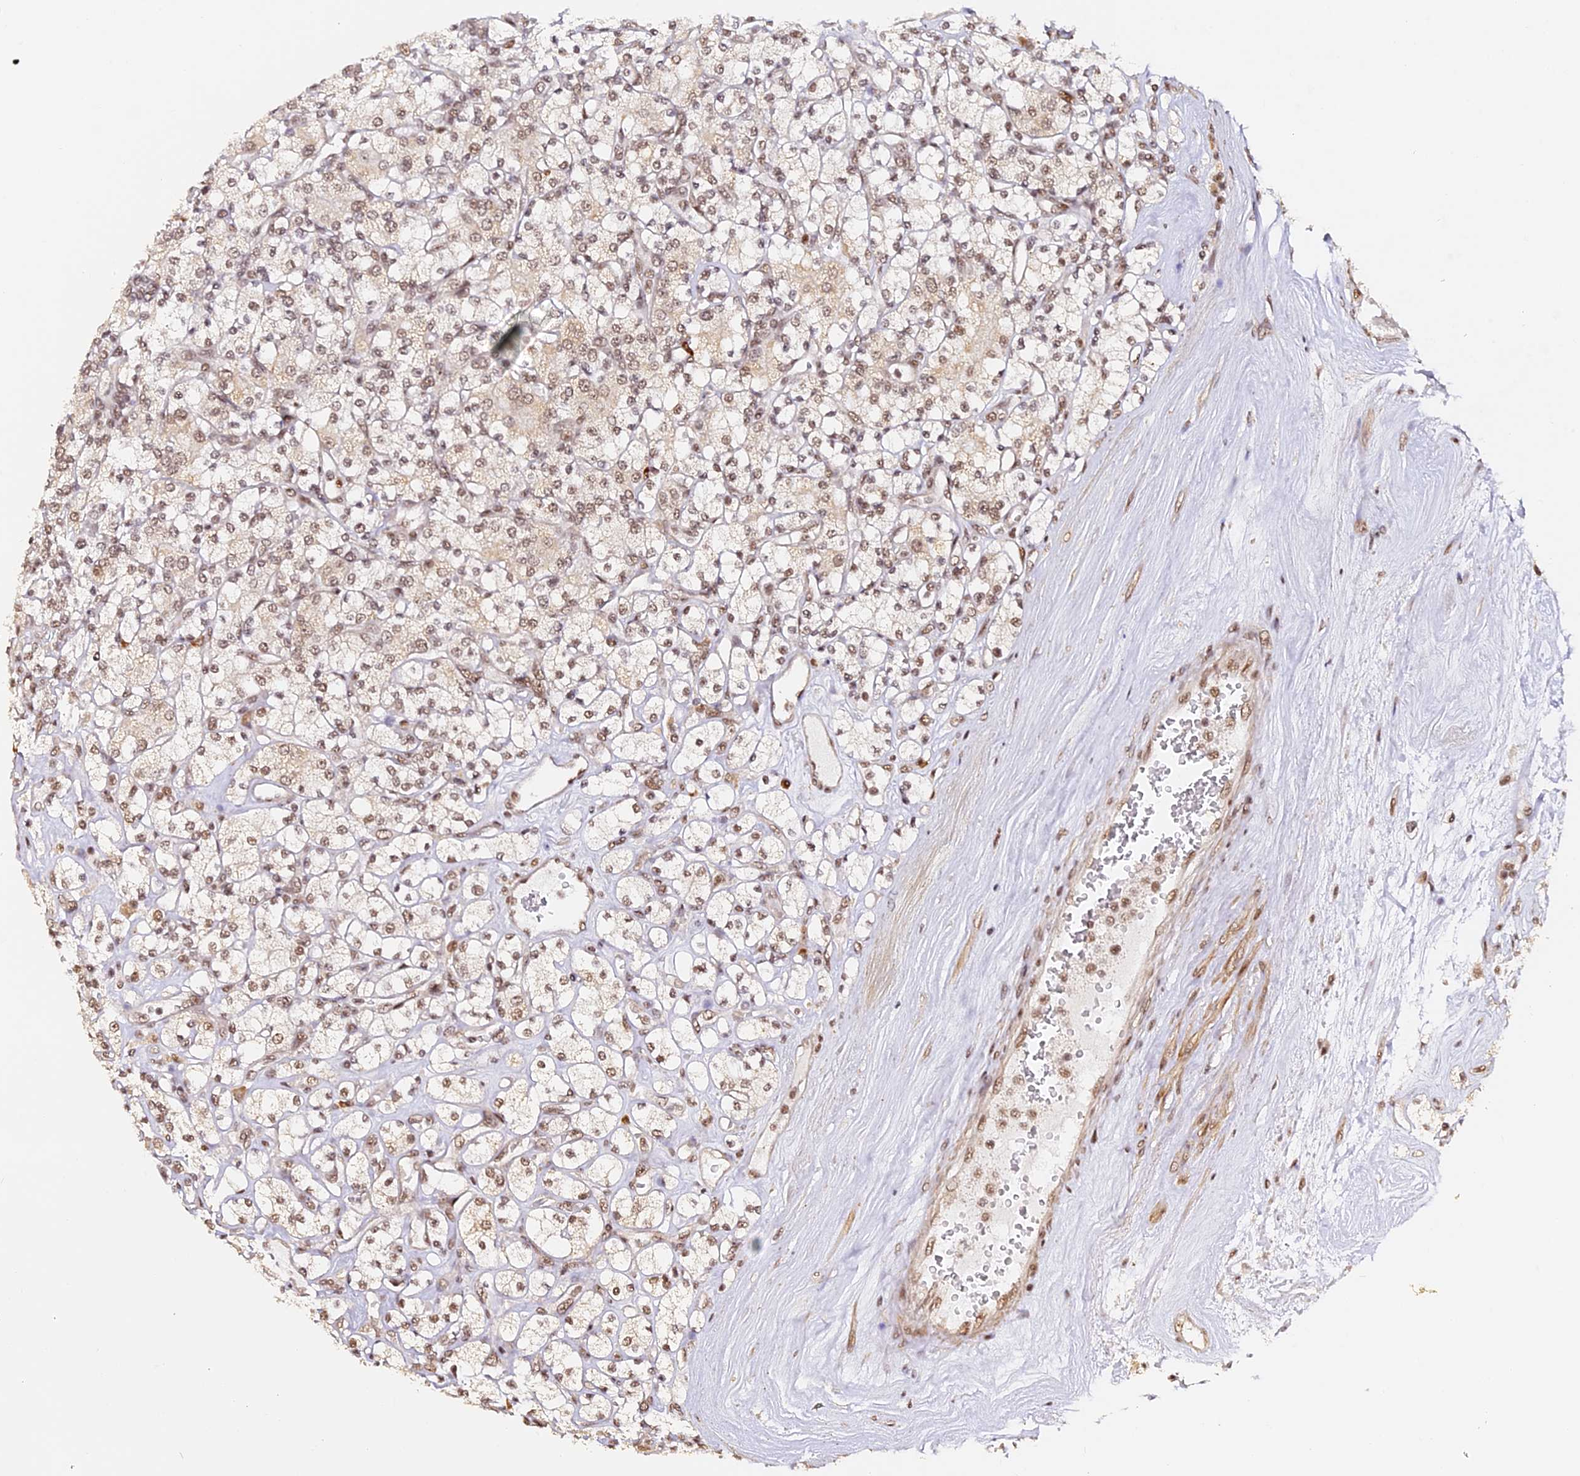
{"staining": {"intensity": "moderate", "quantity": ">75%", "location": "nuclear"}, "tissue": "renal cancer", "cell_type": "Tumor cells", "image_type": "cancer", "snomed": [{"axis": "morphology", "description": "Adenocarcinoma, NOS"}, {"axis": "topography", "description": "Kidney"}], "caption": "Moderate nuclear protein positivity is seen in approximately >75% of tumor cells in renal cancer (adenocarcinoma). The protein of interest is shown in brown color, while the nuclei are stained blue.", "gene": "MCRS1", "patient": {"sex": "male", "age": 77}}